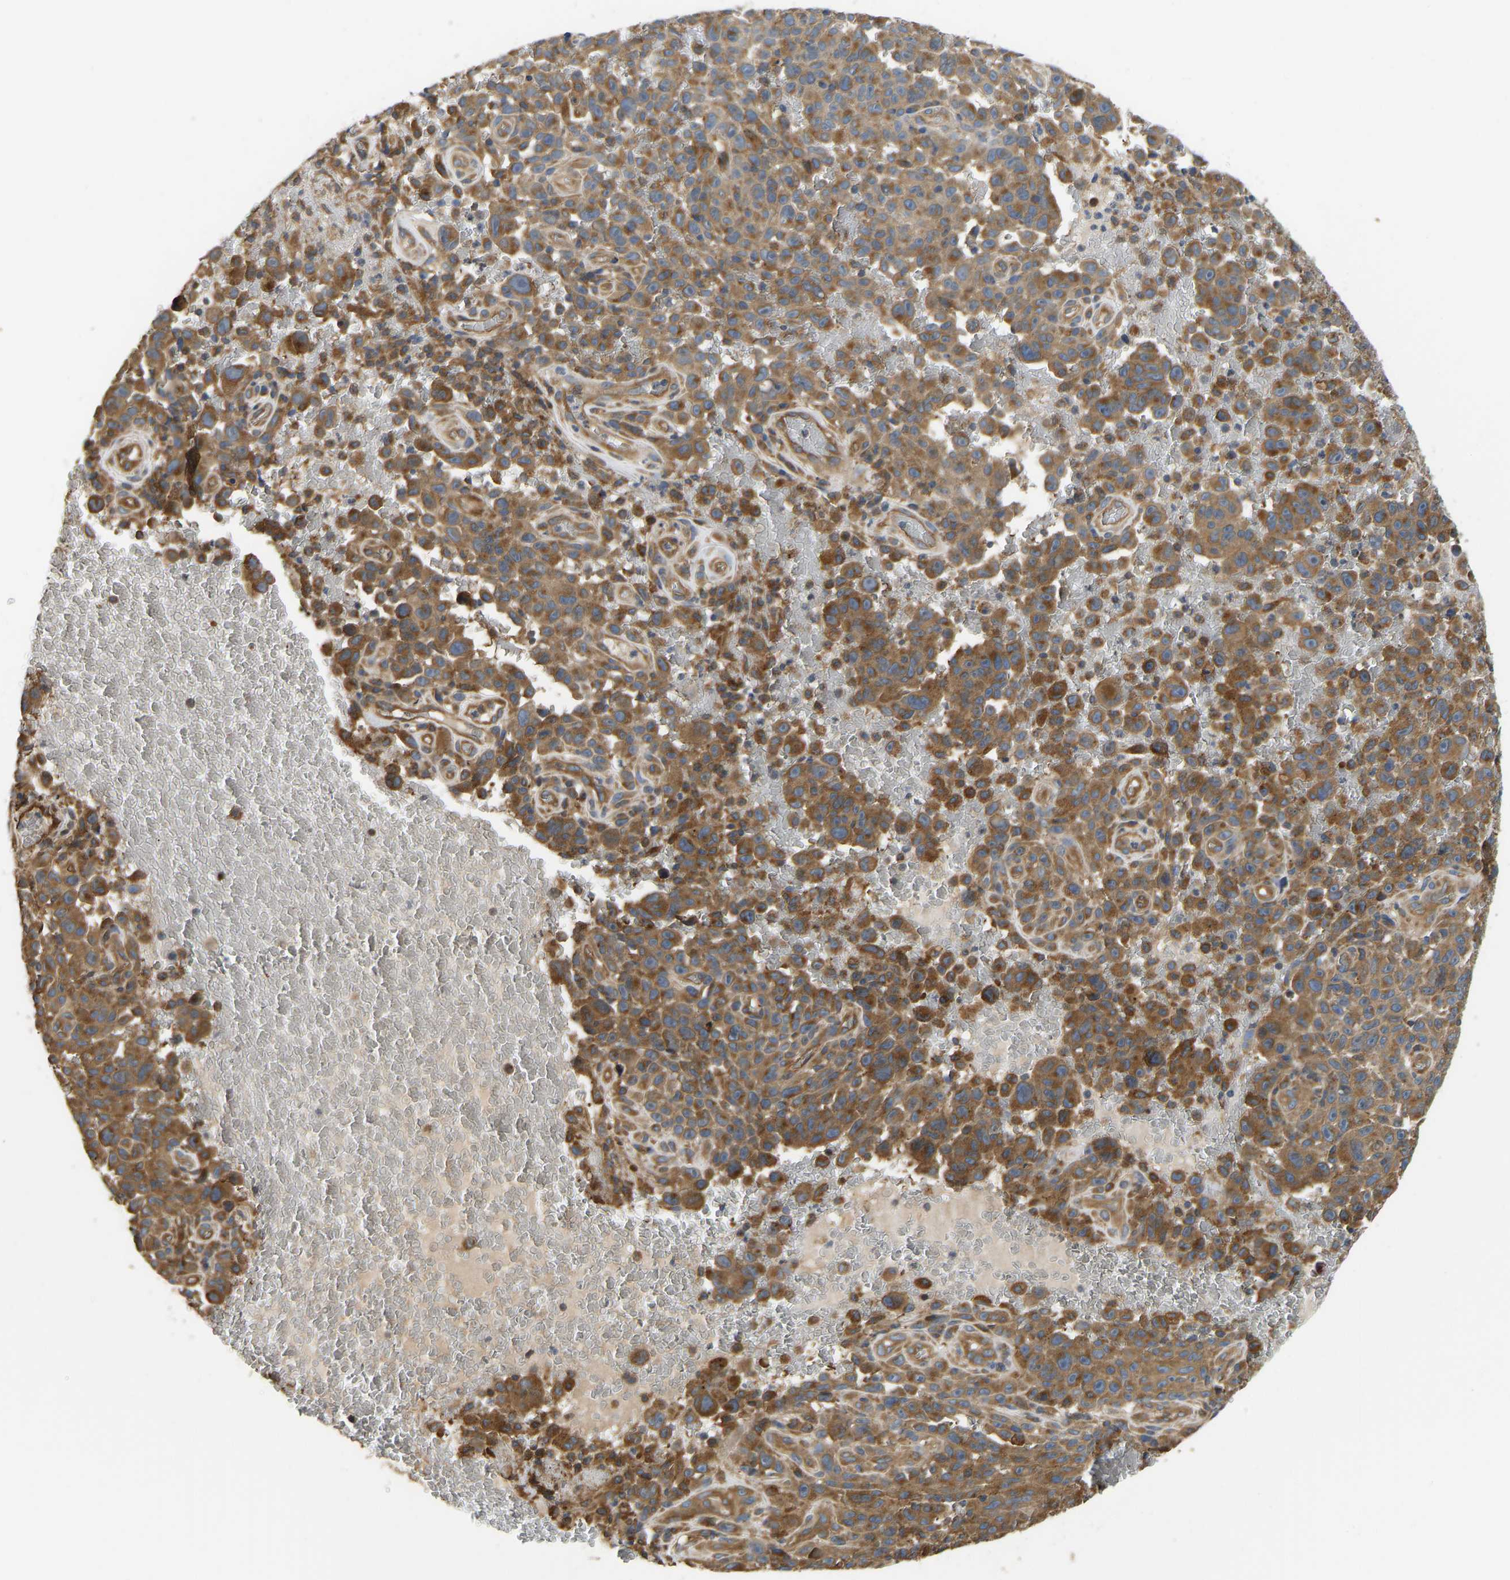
{"staining": {"intensity": "moderate", "quantity": ">75%", "location": "cytoplasmic/membranous"}, "tissue": "melanoma", "cell_type": "Tumor cells", "image_type": "cancer", "snomed": [{"axis": "morphology", "description": "Malignant melanoma, NOS"}, {"axis": "topography", "description": "Skin"}], "caption": "Malignant melanoma stained with DAB (3,3'-diaminobenzidine) immunohistochemistry (IHC) reveals medium levels of moderate cytoplasmic/membranous positivity in approximately >75% of tumor cells.", "gene": "FLNB", "patient": {"sex": "female", "age": 82}}